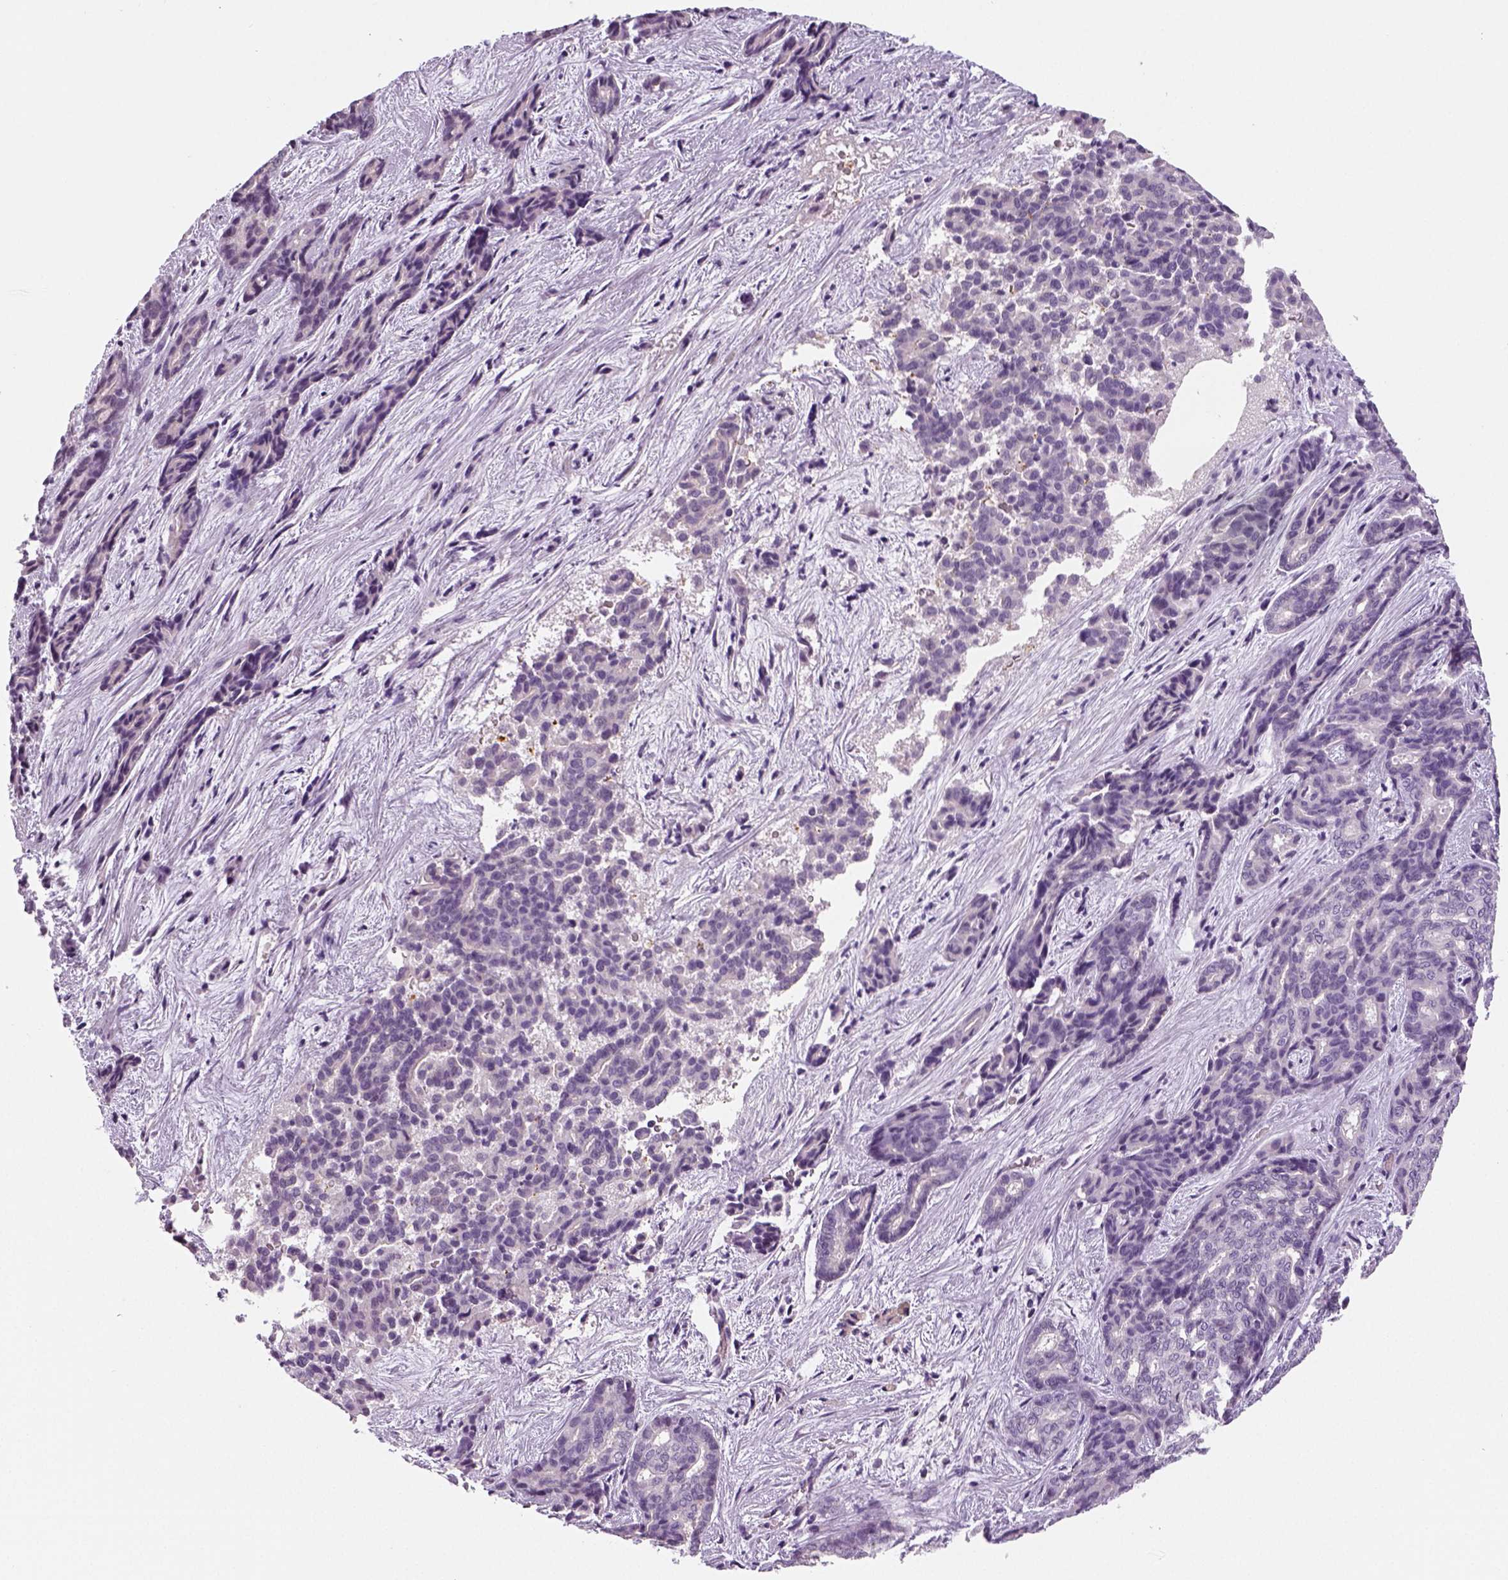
{"staining": {"intensity": "negative", "quantity": "none", "location": "none"}, "tissue": "liver cancer", "cell_type": "Tumor cells", "image_type": "cancer", "snomed": [{"axis": "morphology", "description": "Cholangiocarcinoma"}, {"axis": "topography", "description": "Liver"}], "caption": "Photomicrograph shows no significant protein expression in tumor cells of cholangiocarcinoma (liver). (DAB IHC visualized using brightfield microscopy, high magnification).", "gene": "TSPAN7", "patient": {"sex": "female", "age": 64}}